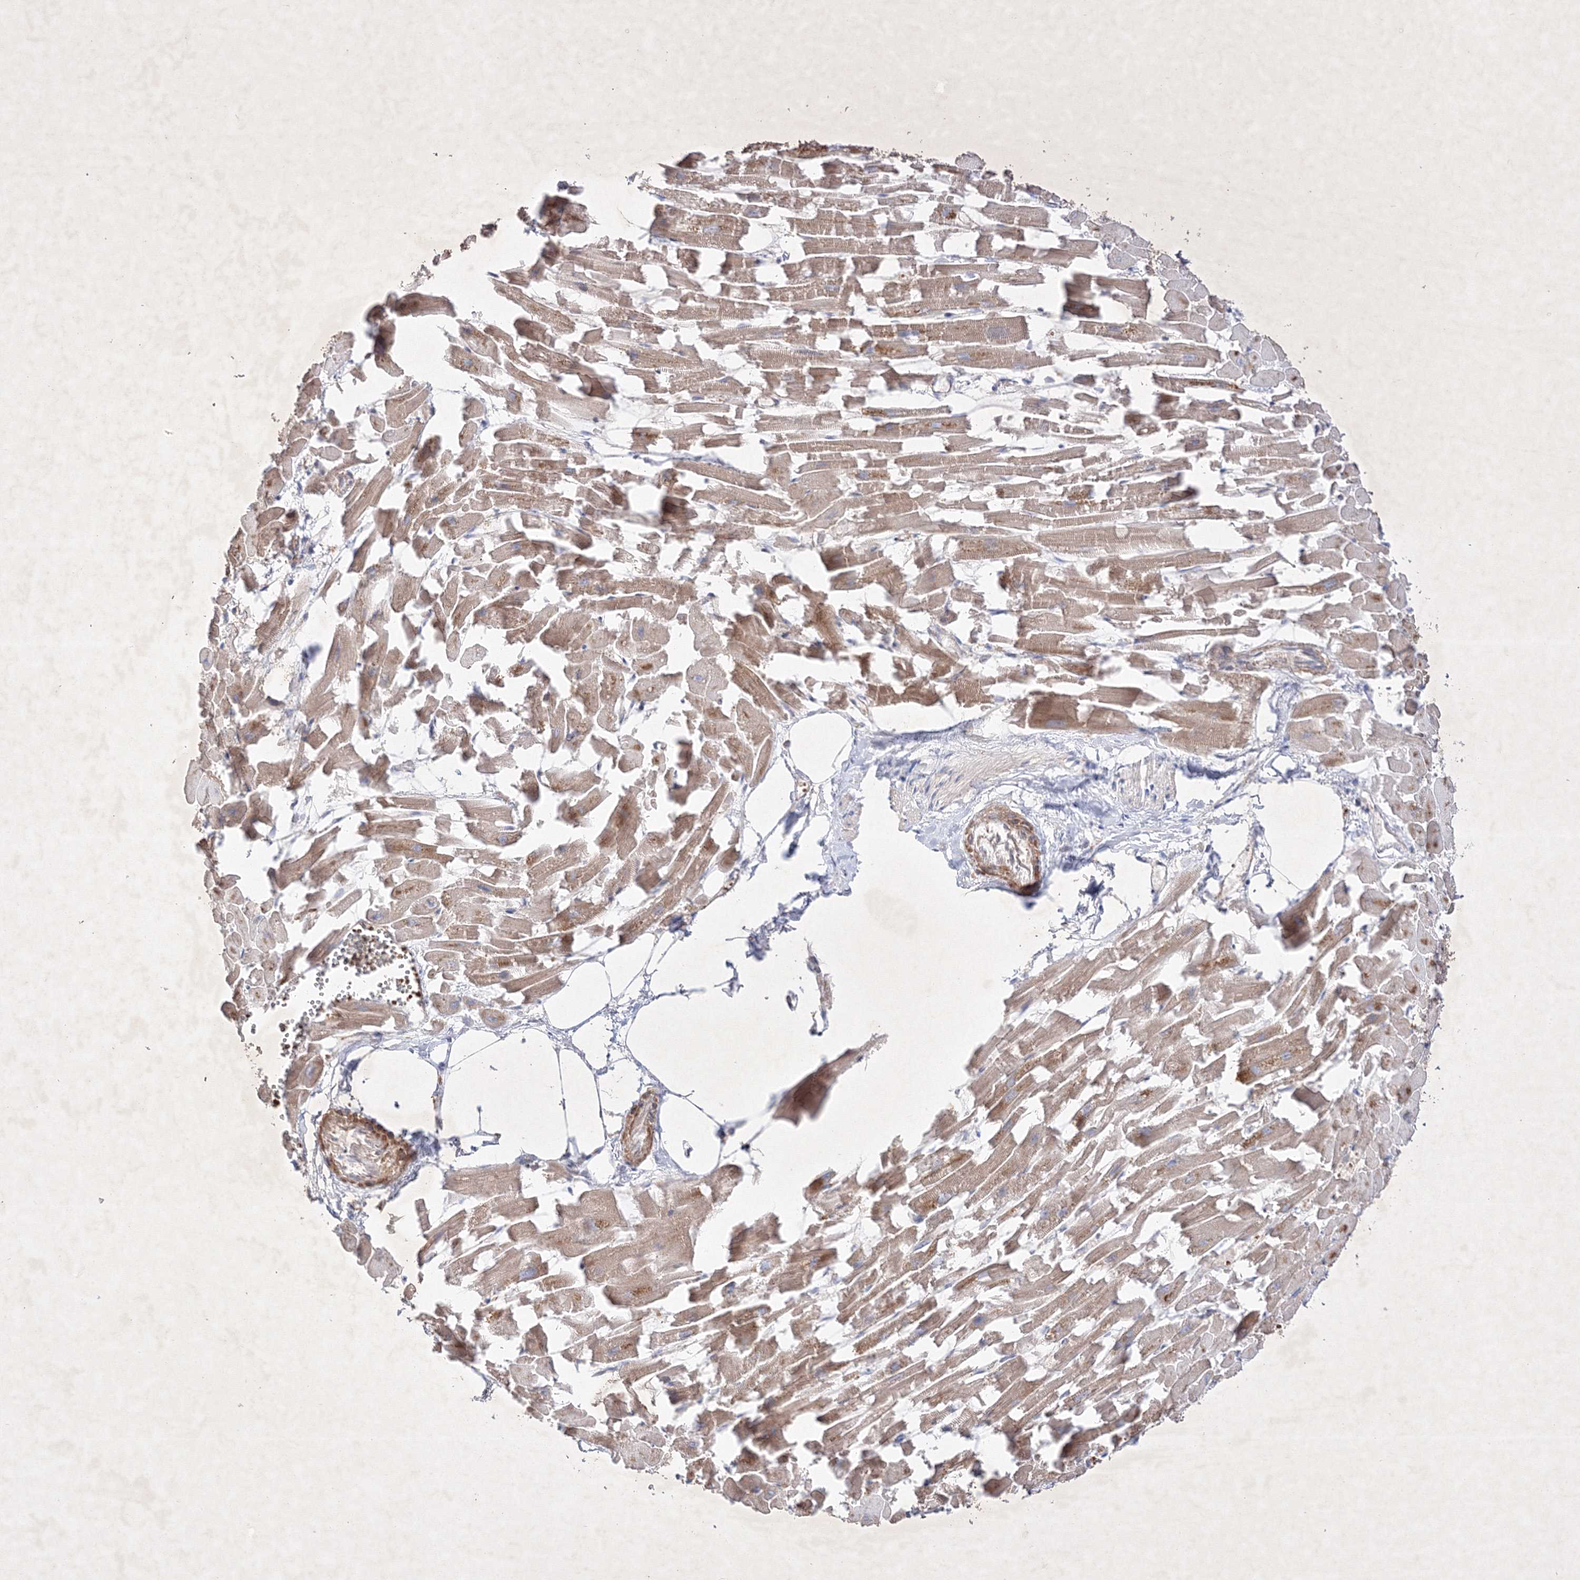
{"staining": {"intensity": "moderate", "quantity": ">75%", "location": "cytoplasmic/membranous"}, "tissue": "heart muscle", "cell_type": "Cardiomyocytes", "image_type": "normal", "snomed": [{"axis": "morphology", "description": "Normal tissue, NOS"}, {"axis": "topography", "description": "Heart"}], "caption": "Cardiomyocytes display moderate cytoplasmic/membranous staining in approximately >75% of cells in normal heart muscle. Nuclei are stained in blue.", "gene": "OPA1", "patient": {"sex": "female", "age": 64}}